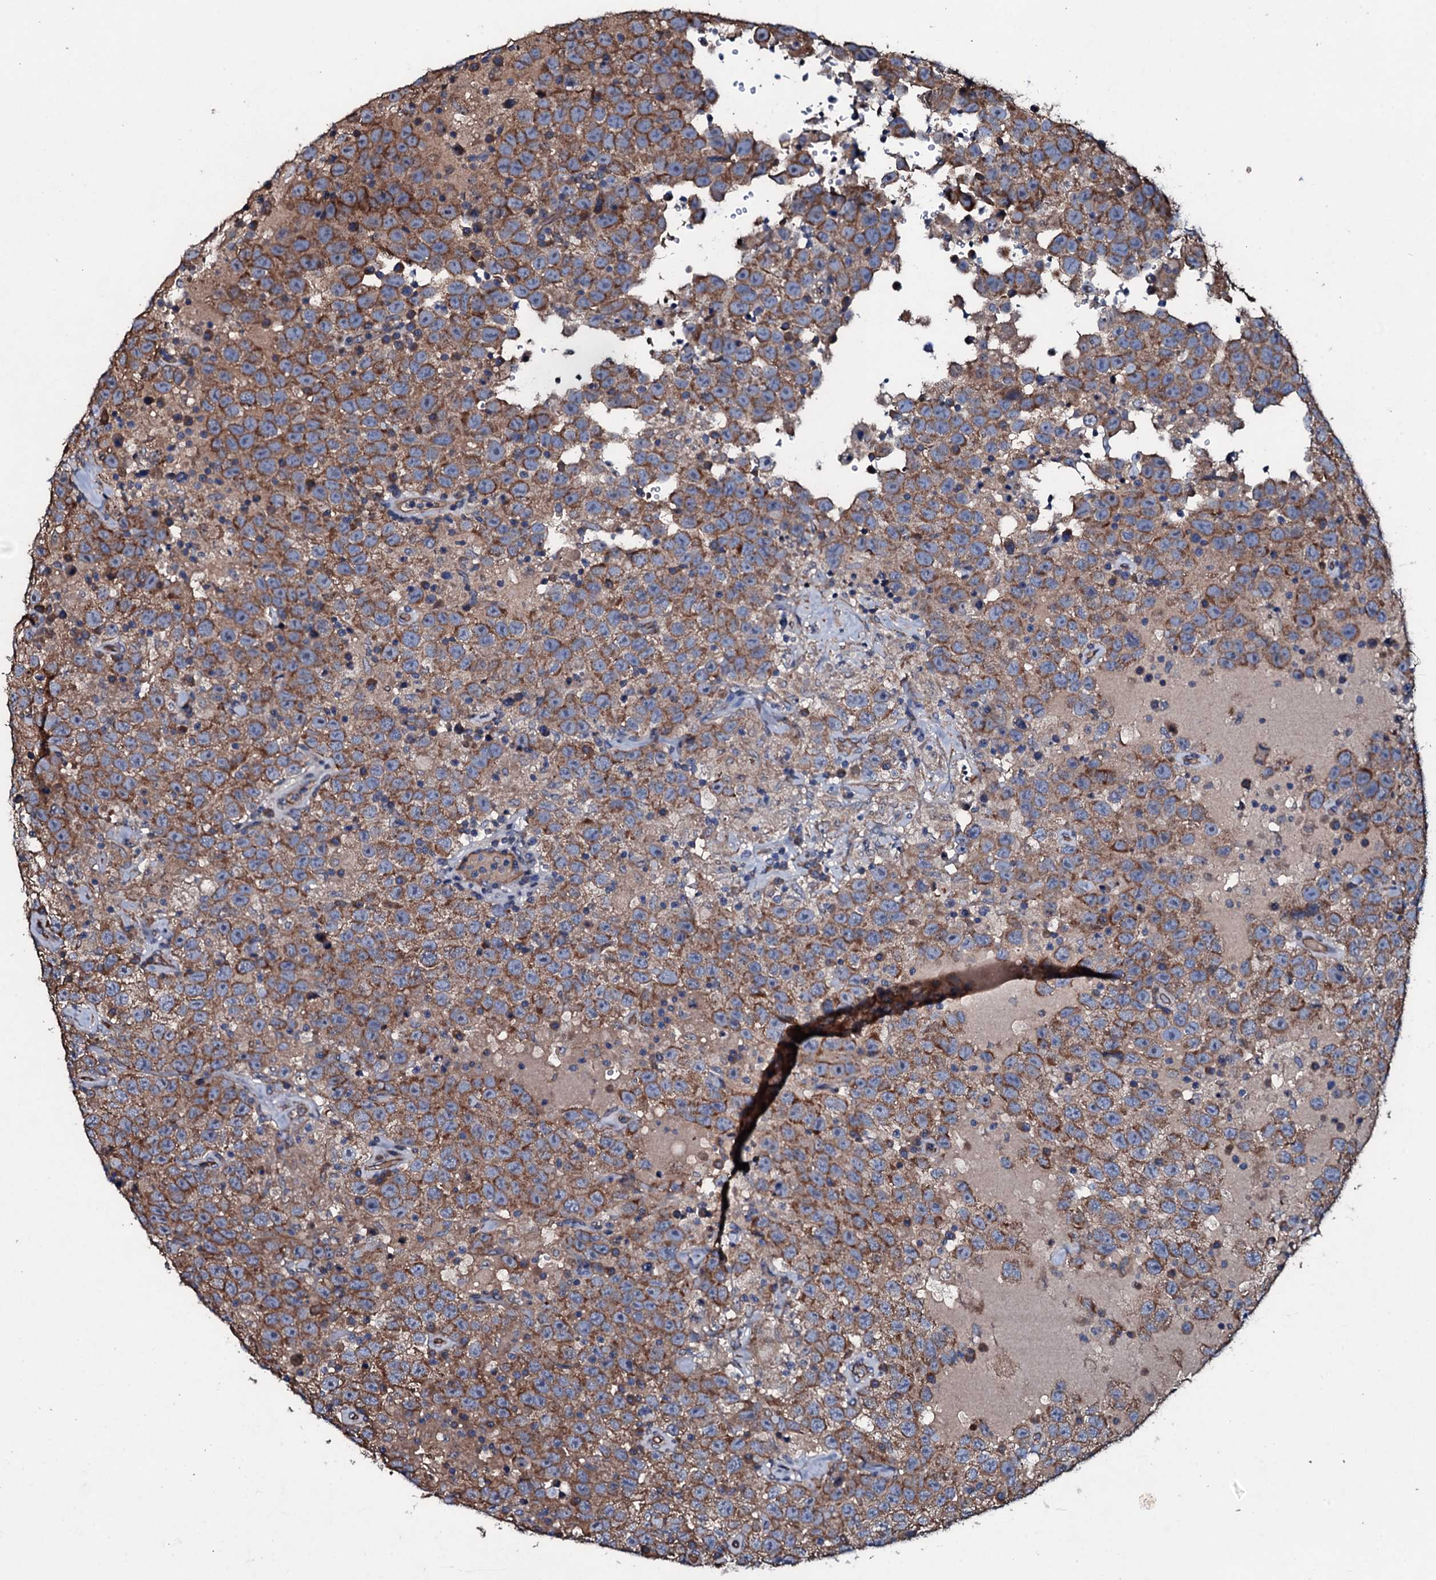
{"staining": {"intensity": "moderate", "quantity": ">75%", "location": "cytoplasmic/membranous"}, "tissue": "testis cancer", "cell_type": "Tumor cells", "image_type": "cancer", "snomed": [{"axis": "morphology", "description": "Seminoma, NOS"}, {"axis": "topography", "description": "Testis"}], "caption": "Tumor cells exhibit medium levels of moderate cytoplasmic/membranous staining in approximately >75% of cells in human testis cancer.", "gene": "DMAC2", "patient": {"sex": "male", "age": 41}}